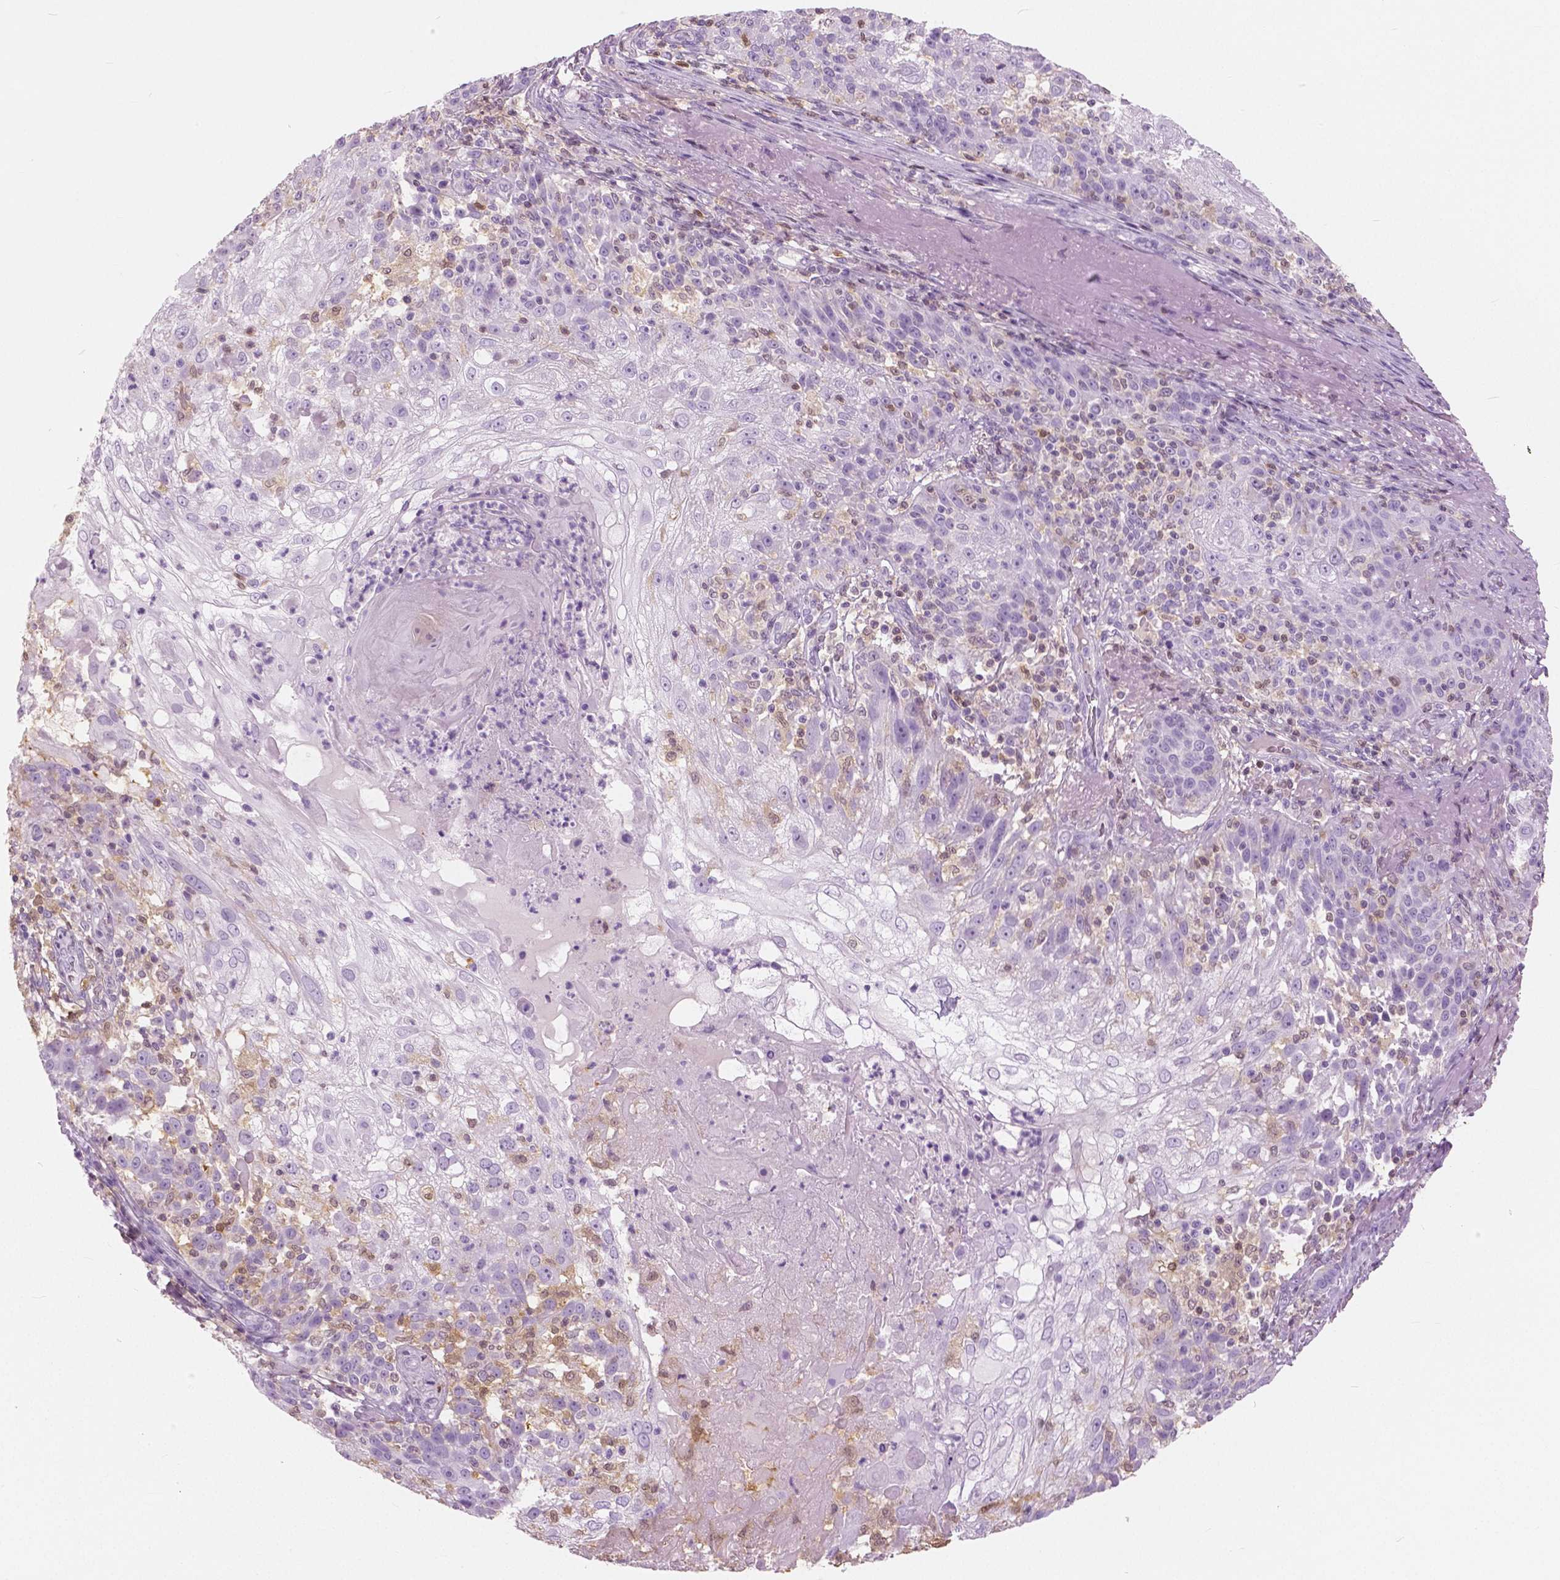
{"staining": {"intensity": "negative", "quantity": "none", "location": "none"}, "tissue": "skin cancer", "cell_type": "Tumor cells", "image_type": "cancer", "snomed": [{"axis": "morphology", "description": "Normal tissue, NOS"}, {"axis": "morphology", "description": "Squamous cell carcinoma, NOS"}, {"axis": "topography", "description": "Skin"}], "caption": "A high-resolution micrograph shows IHC staining of skin cancer, which shows no significant staining in tumor cells. Brightfield microscopy of IHC stained with DAB (brown) and hematoxylin (blue), captured at high magnification.", "gene": "GALM", "patient": {"sex": "female", "age": 83}}